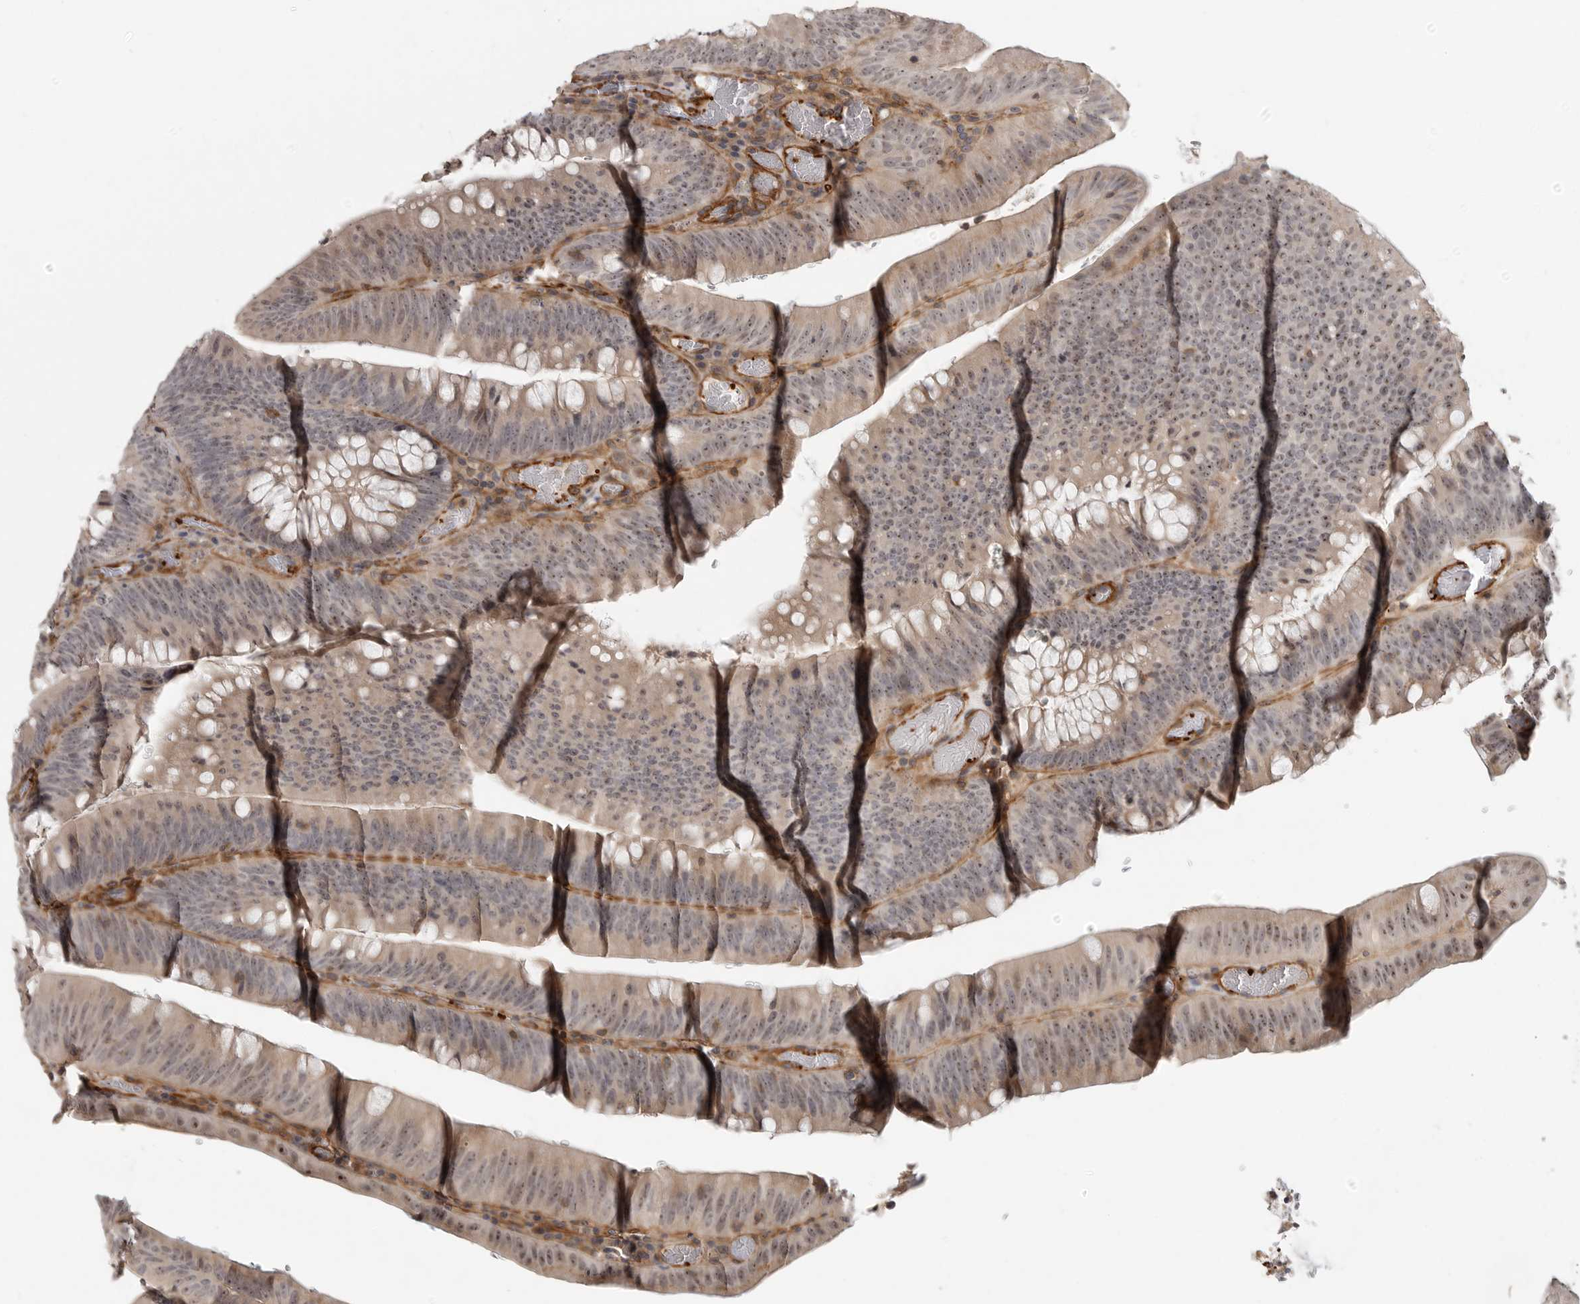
{"staining": {"intensity": "weak", "quantity": "25%-75%", "location": "nuclear"}, "tissue": "colorectal cancer", "cell_type": "Tumor cells", "image_type": "cancer", "snomed": [{"axis": "morphology", "description": "Normal tissue, NOS"}, {"axis": "topography", "description": "Colon"}], "caption": "About 25%-75% of tumor cells in human colorectal cancer show weak nuclear protein expression as visualized by brown immunohistochemical staining.", "gene": "TUT4", "patient": {"sex": "female", "age": 82}}